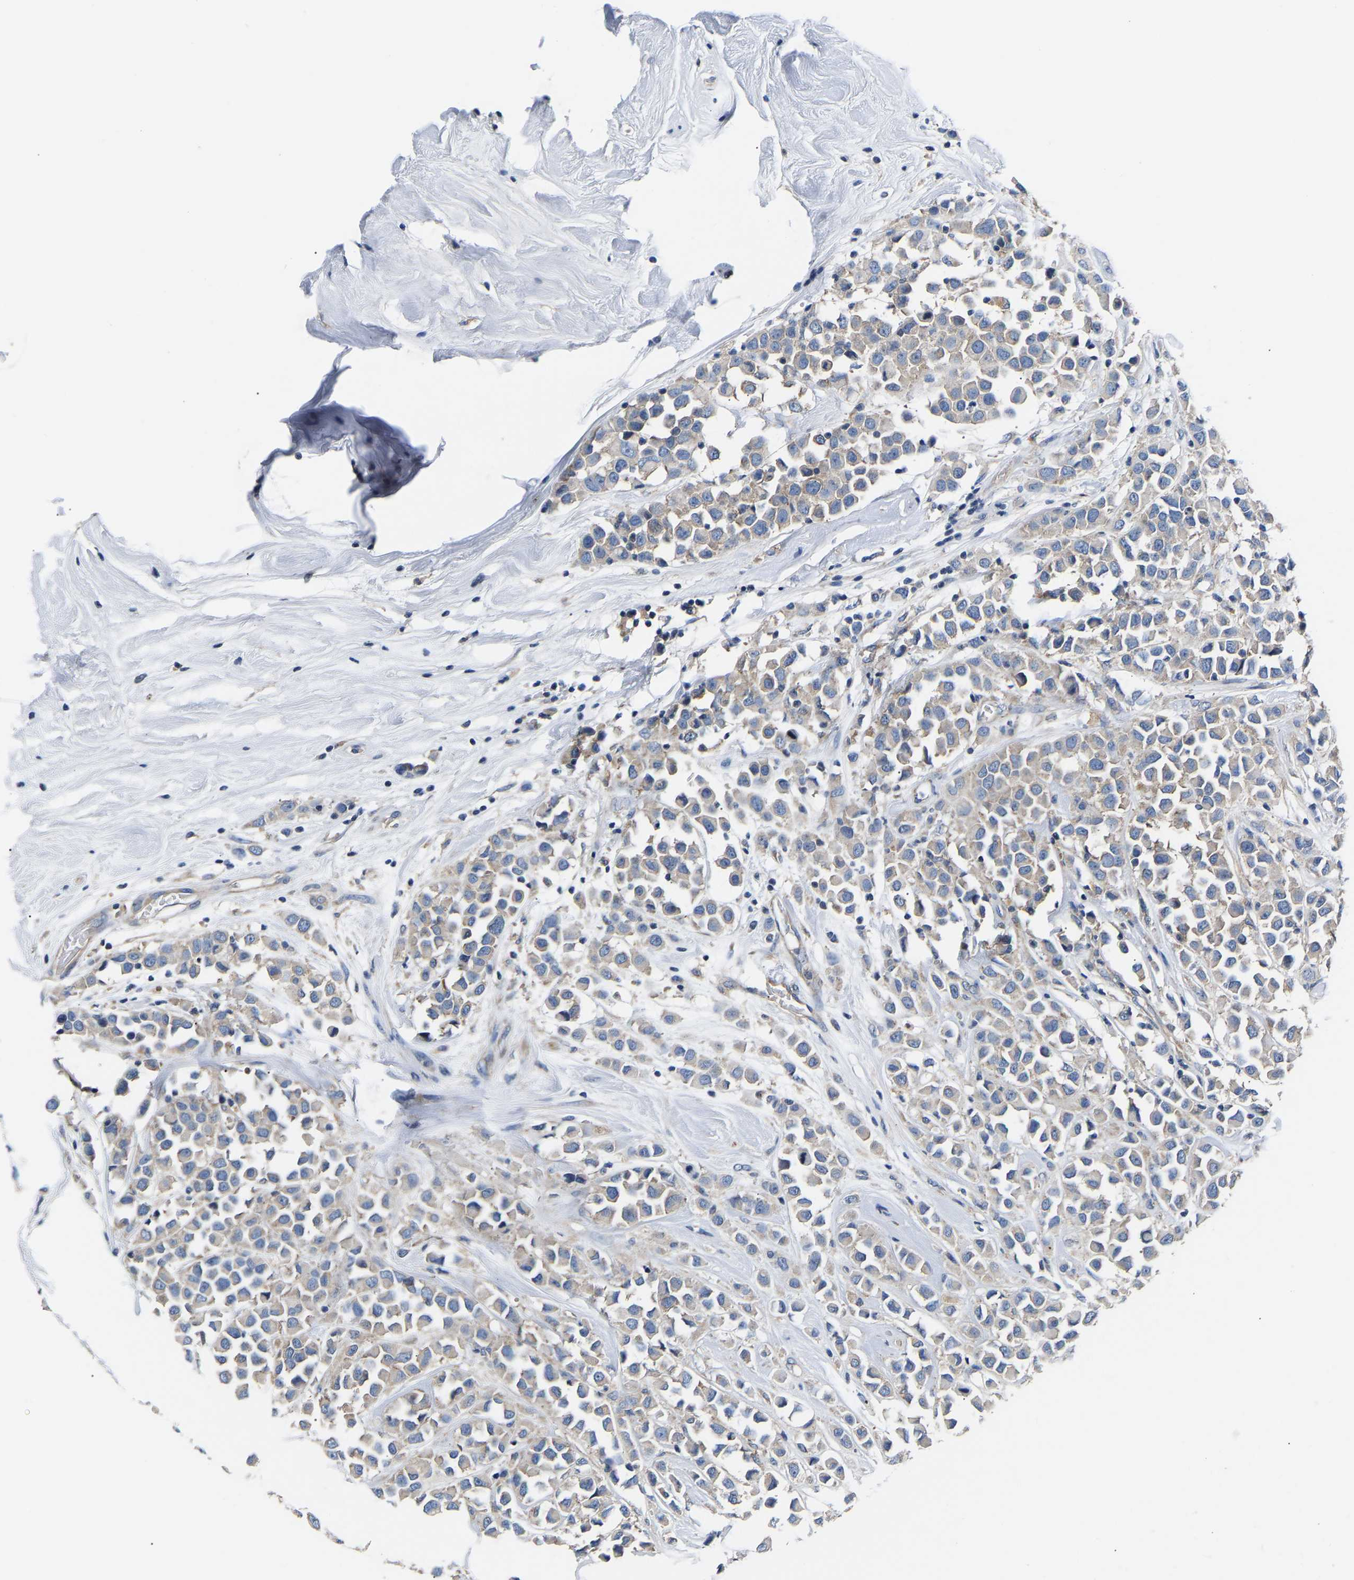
{"staining": {"intensity": "weak", "quantity": "<25%", "location": "cytoplasmic/membranous"}, "tissue": "breast cancer", "cell_type": "Tumor cells", "image_type": "cancer", "snomed": [{"axis": "morphology", "description": "Duct carcinoma"}, {"axis": "topography", "description": "Breast"}], "caption": "Immunohistochemistry photomicrograph of neoplastic tissue: human breast cancer (intraductal carcinoma) stained with DAB shows no significant protein staining in tumor cells. Brightfield microscopy of immunohistochemistry (IHC) stained with DAB (3,3'-diaminobenzidine) (brown) and hematoxylin (blue), captured at high magnification.", "gene": "AIMP2", "patient": {"sex": "female", "age": 61}}